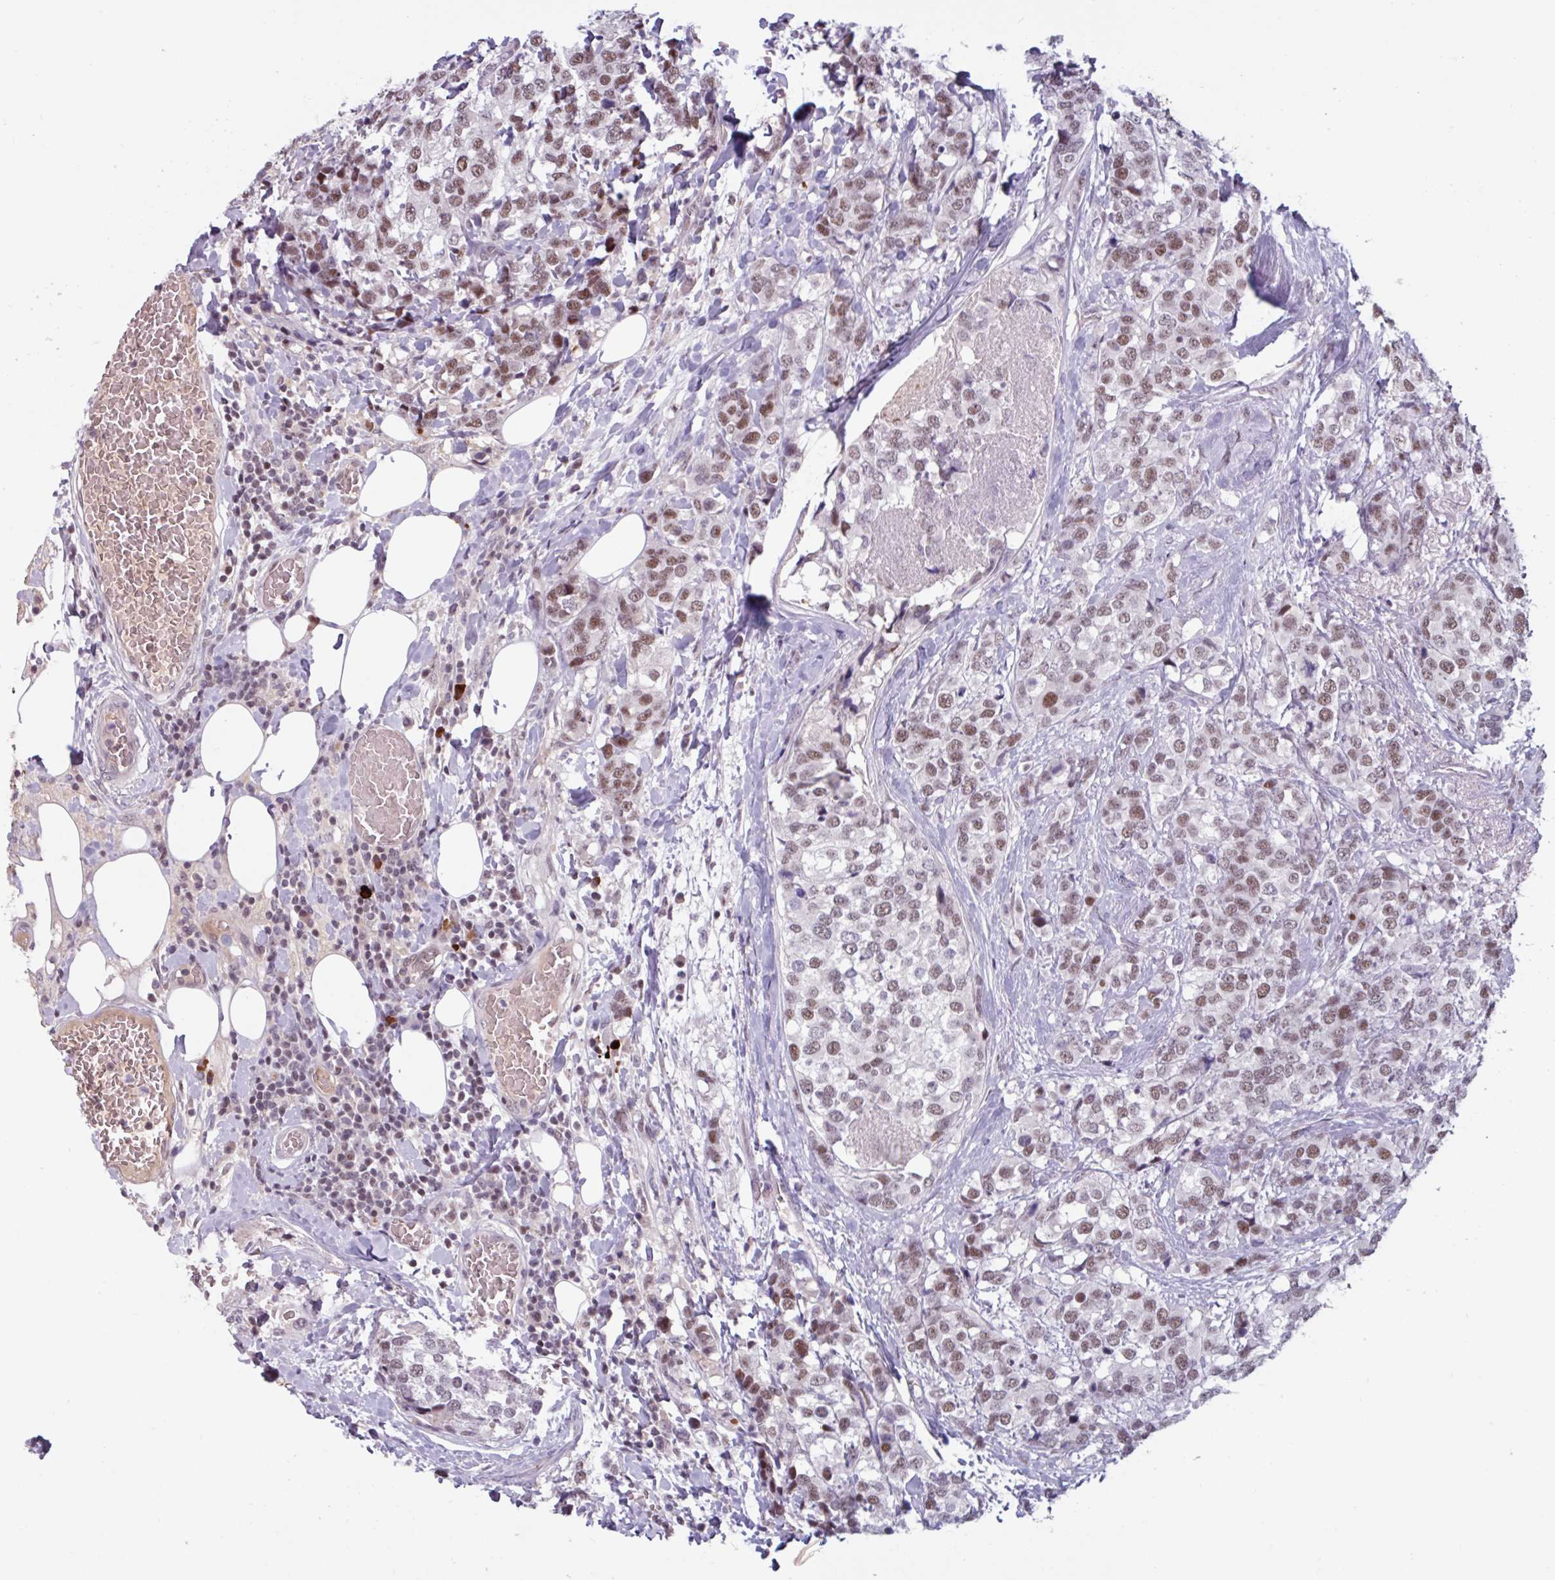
{"staining": {"intensity": "moderate", "quantity": ">75%", "location": "nuclear"}, "tissue": "breast cancer", "cell_type": "Tumor cells", "image_type": "cancer", "snomed": [{"axis": "morphology", "description": "Lobular carcinoma"}, {"axis": "topography", "description": "Breast"}], "caption": "A photomicrograph of lobular carcinoma (breast) stained for a protein displays moderate nuclear brown staining in tumor cells.", "gene": "ZNF575", "patient": {"sex": "female", "age": 59}}